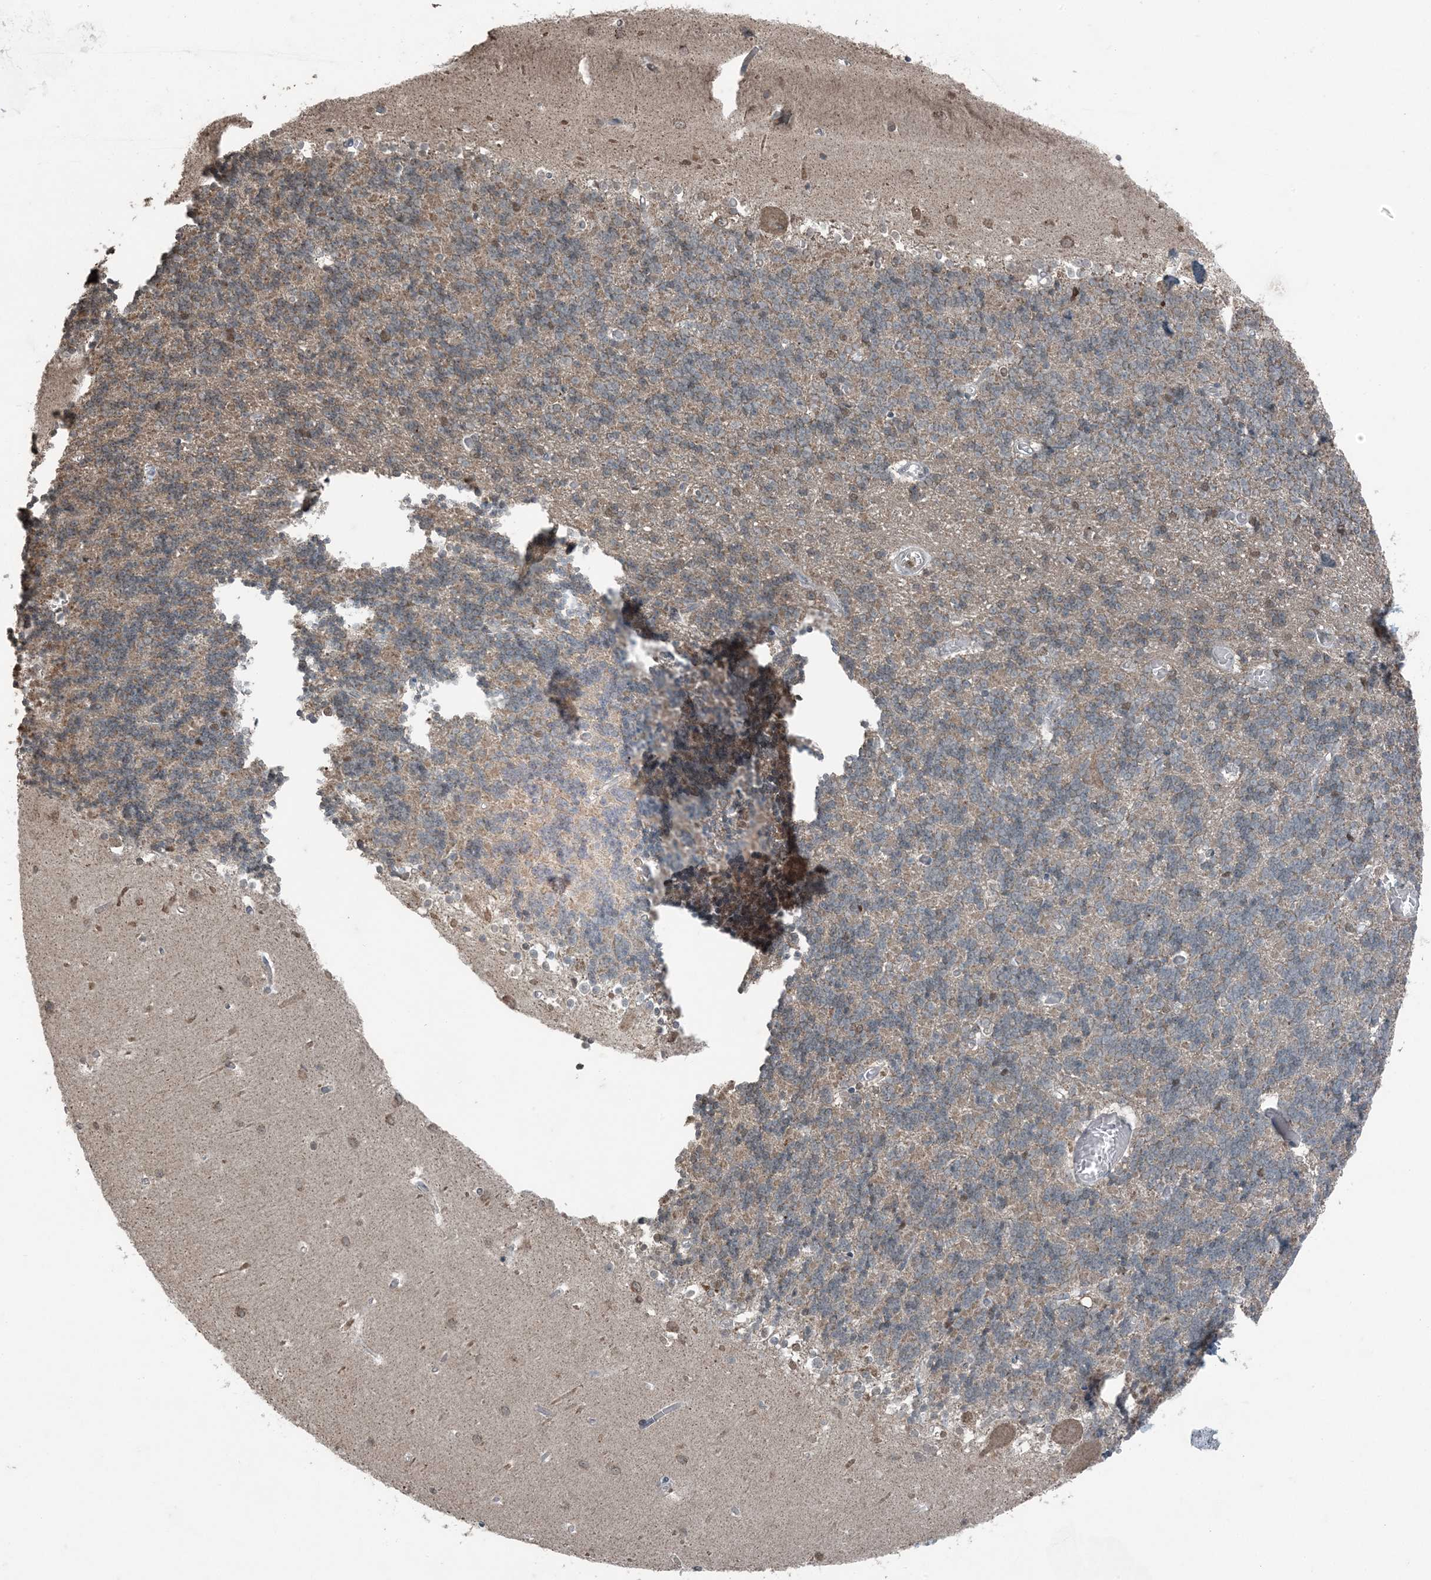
{"staining": {"intensity": "moderate", "quantity": "25%-75%", "location": "cytoplasmic/membranous"}, "tissue": "cerebellum", "cell_type": "Cells in granular layer", "image_type": "normal", "snomed": [{"axis": "morphology", "description": "Normal tissue, NOS"}, {"axis": "topography", "description": "Cerebellum"}], "caption": "High-power microscopy captured an immunohistochemistry micrograph of unremarkable cerebellum, revealing moderate cytoplasmic/membranous positivity in about 25%-75% of cells in granular layer.", "gene": "GNL1", "patient": {"sex": "male", "age": 37}}